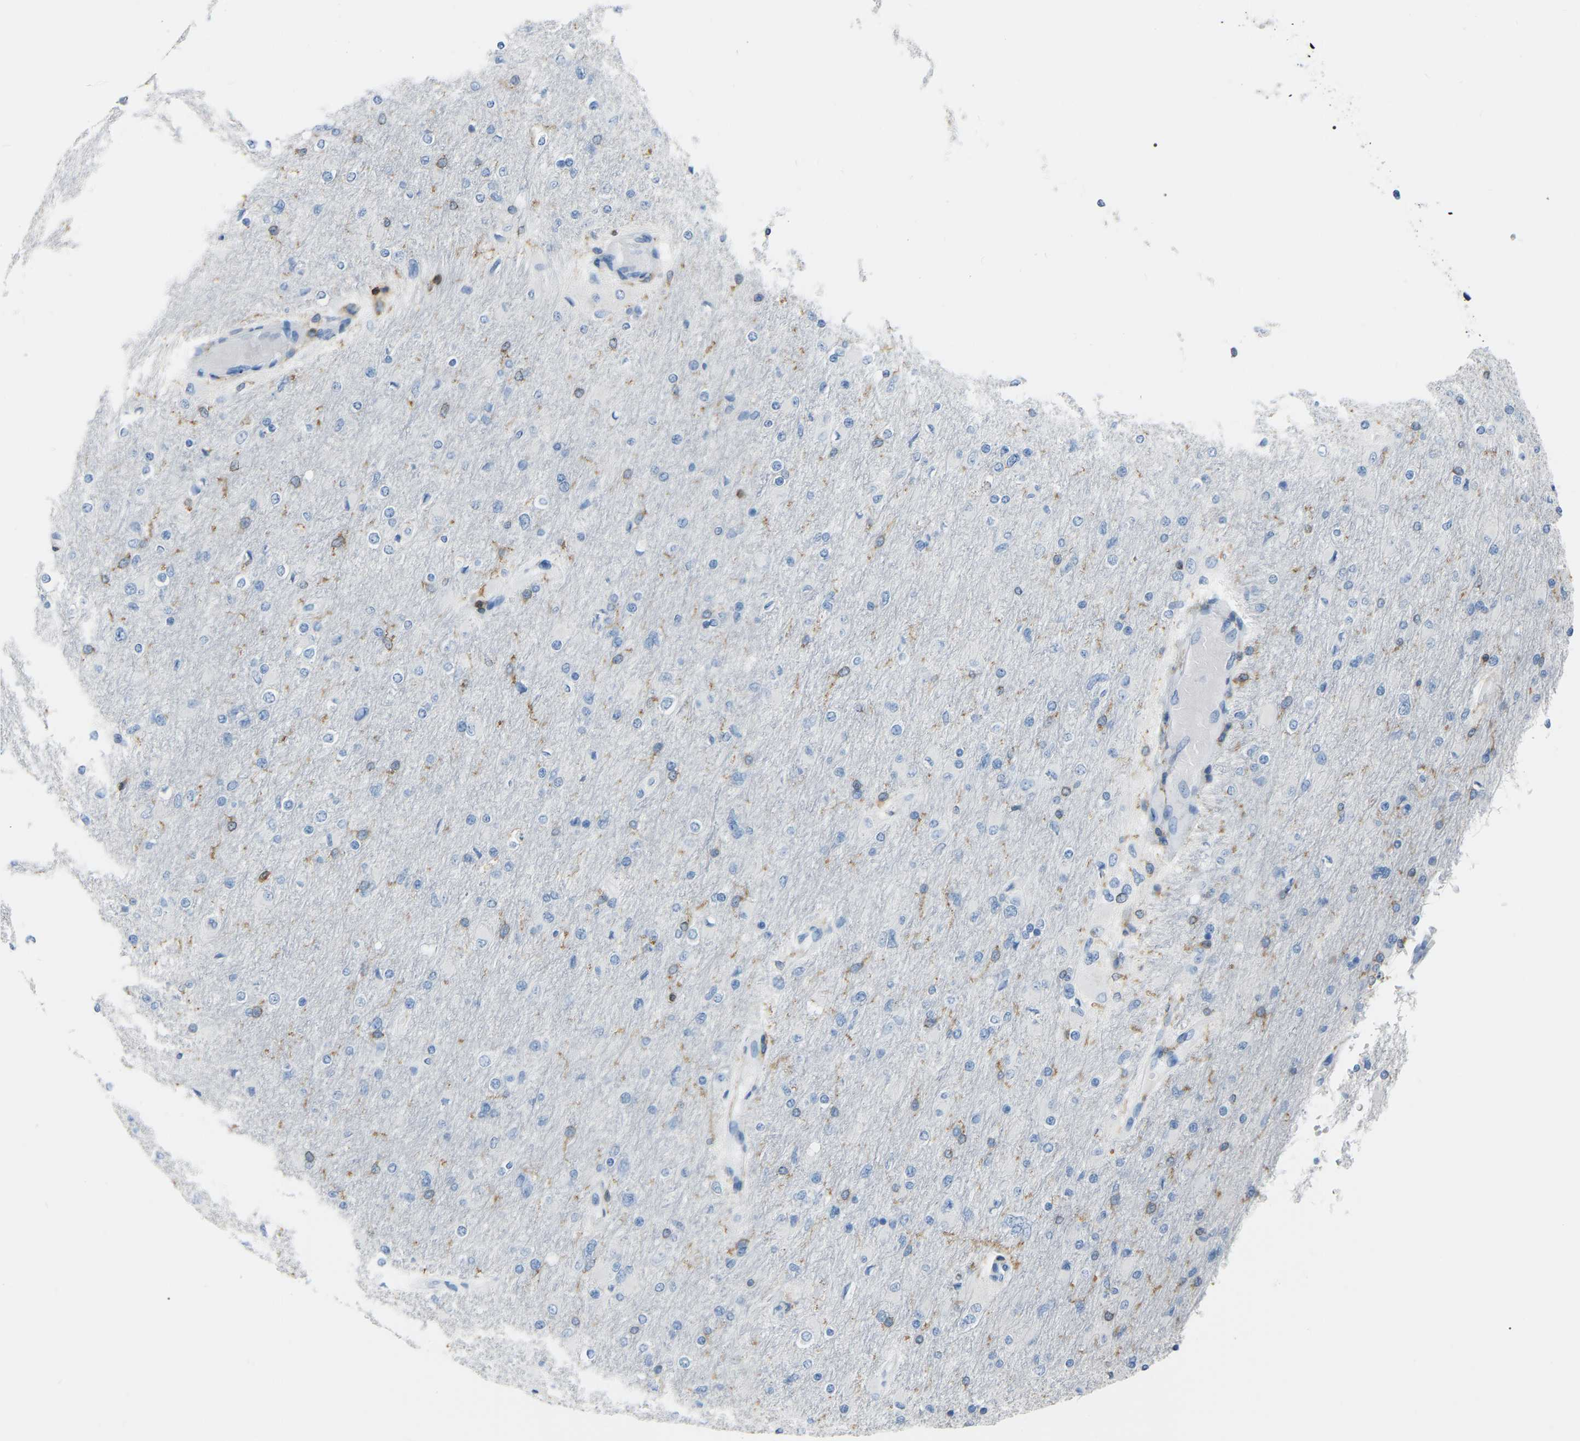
{"staining": {"intensity": "negative", "quantity": "none", "location": "none"}, "tissue": "glioma", "cell_type": "Tumor cells", "image_type": "cancer", "snomed": [{"axis": "morphology", "description": "Glioma, malignant, High grade"}, {"axis": "topography", "description": "Cerebral cortex"}], "caption": "High power microscopy photomicrograph of an immunohistochemistry histopathology image of high-grade glioma (malignant), revealing no significant expression in tumor cells.", "gene": "ARHGAP45", "patient": {"sex": "female", "age": 36}}